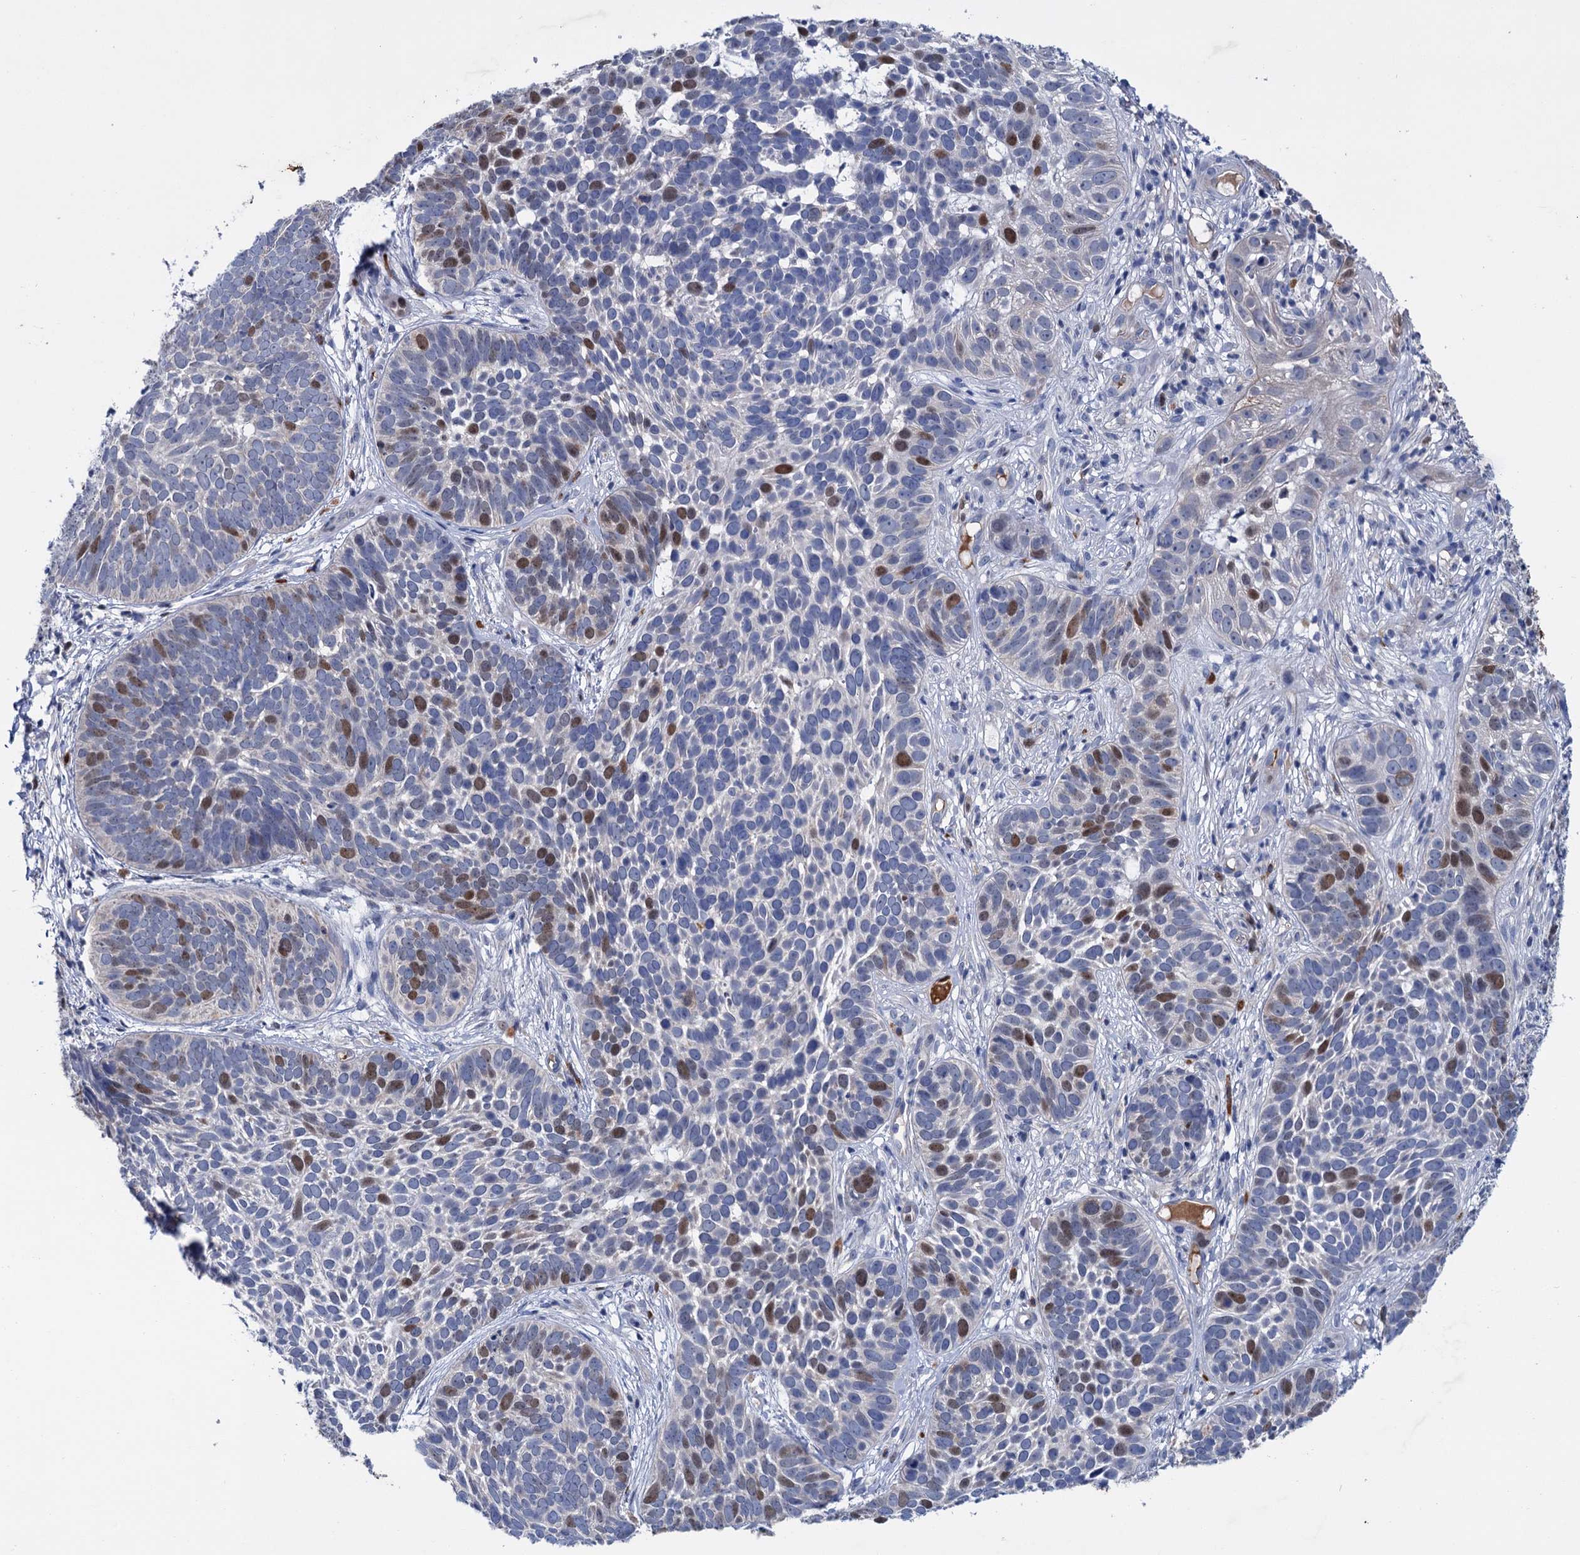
{"staining": {"intensity": "moderate", "quantity": "<25%", "location": "nuclear"}, "tissue": "skin cancer", "cell_type": "Tumor cells", "image_type": "cancer", "snomed": [{"axis": "morphology", "description": "Basal cell carcinoma"}, {"axis": "topography", "description": "Skin"}], "caption": "This photomicrograph shows skin cancer (basal cell carcinoma) stained with IHC to label a protein in brown. The nuclear of tumor cells show moderate positivity for the protein. Nuclei are counter-stained blue.", "gene": "FAM111B", "patient": {"sex": "male", "age": 89}}